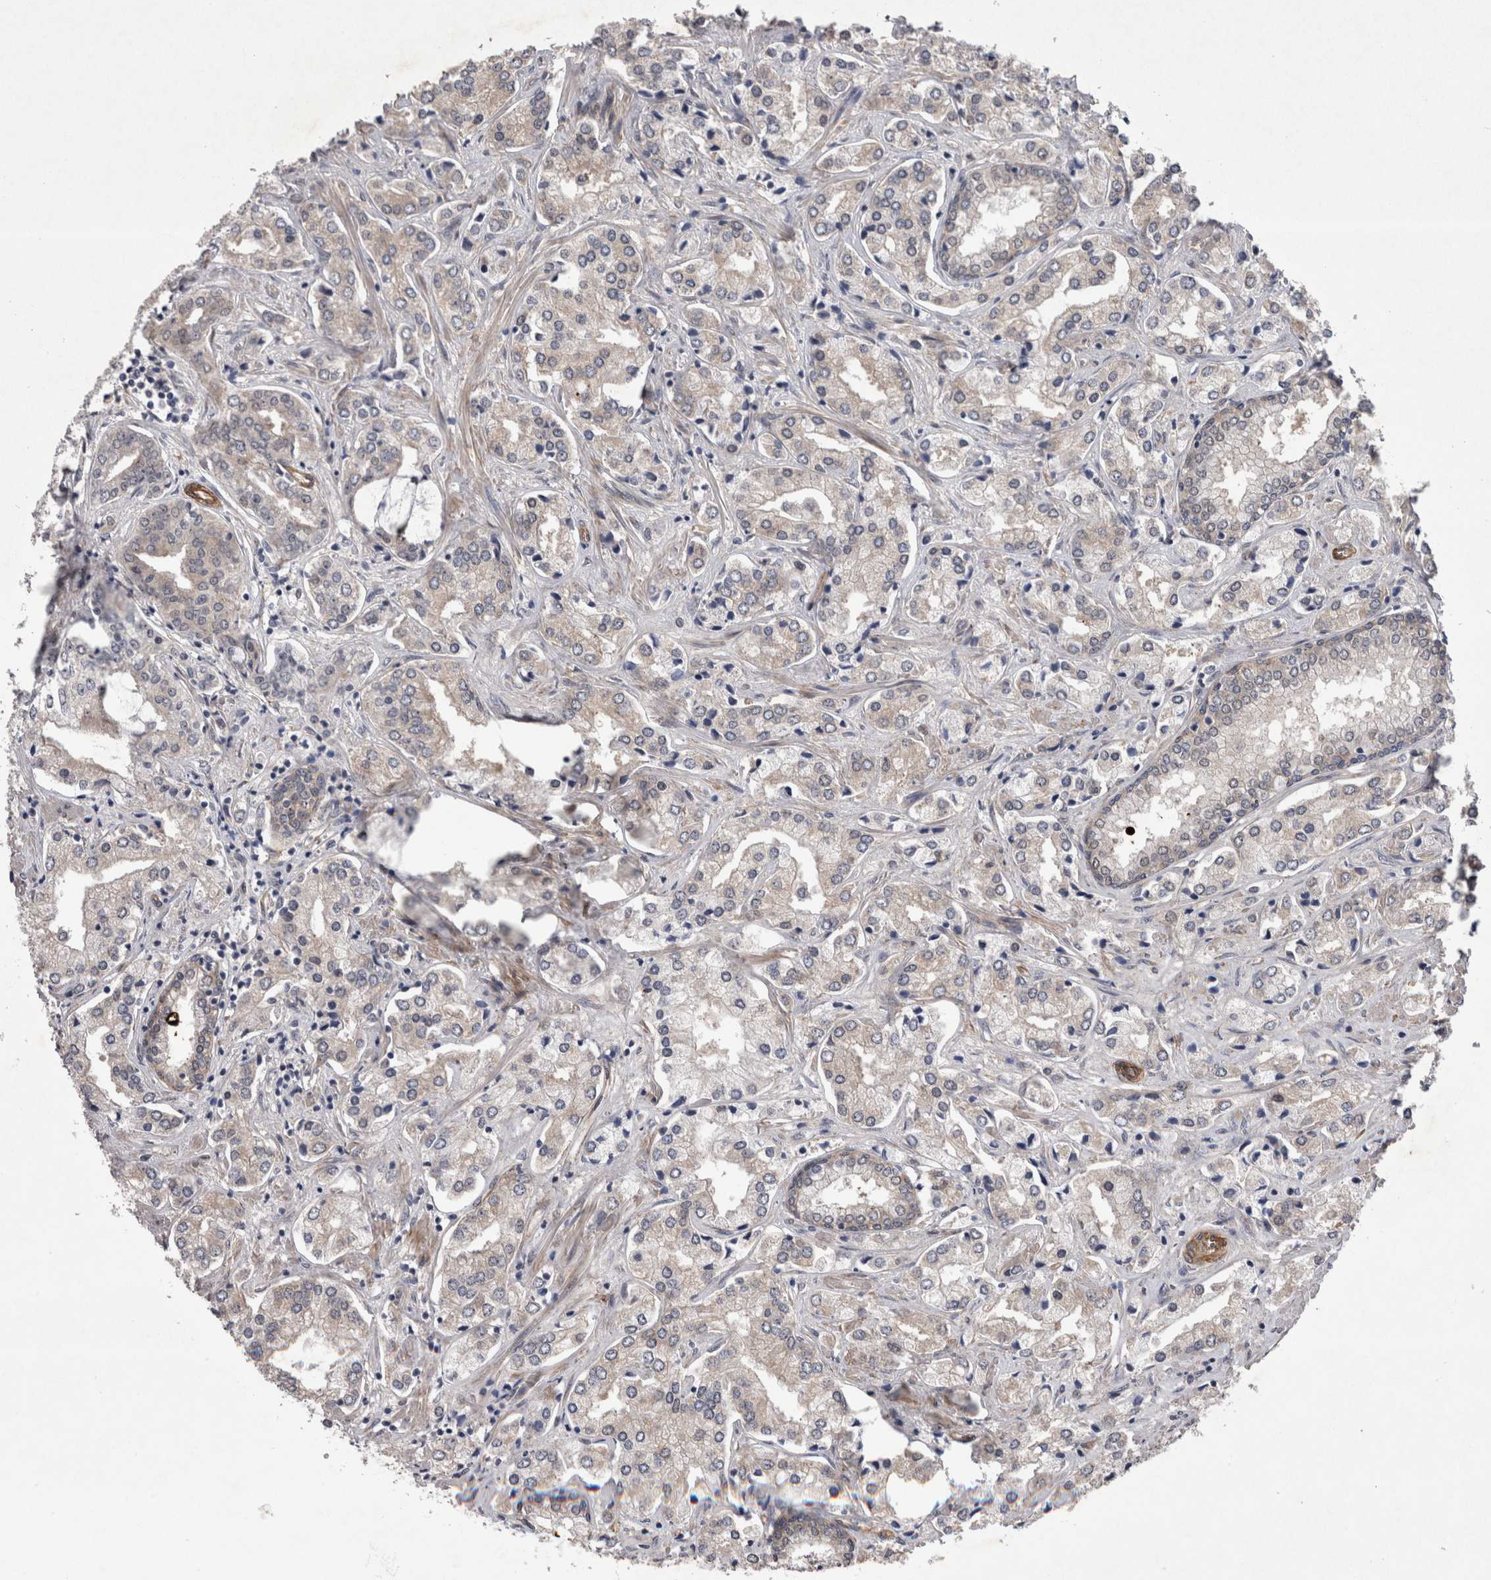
{"staining": {"intensity": "negative", "quantity": "none", "location": "none"}, "tissue": "prostate cancer", "cell_type": "Tumor cells", "image_type": "cancer", "snomed": [{"axis": "morphology", "description": "Adenocarcinoma, High grade"}, {"axis": "topography", "description": "Prostate"}], "caption": "Prostate cancer was stained to show a protein in brown. There is no significant expression in tumor cells. The staining was performed using DAB to visualize the protein expression in brown, while the nuclei were stained in blue with hematoxylin (Magnification: 20x).", "gene": "DDX6", "patient": {"sex": "male", "age": 66}}